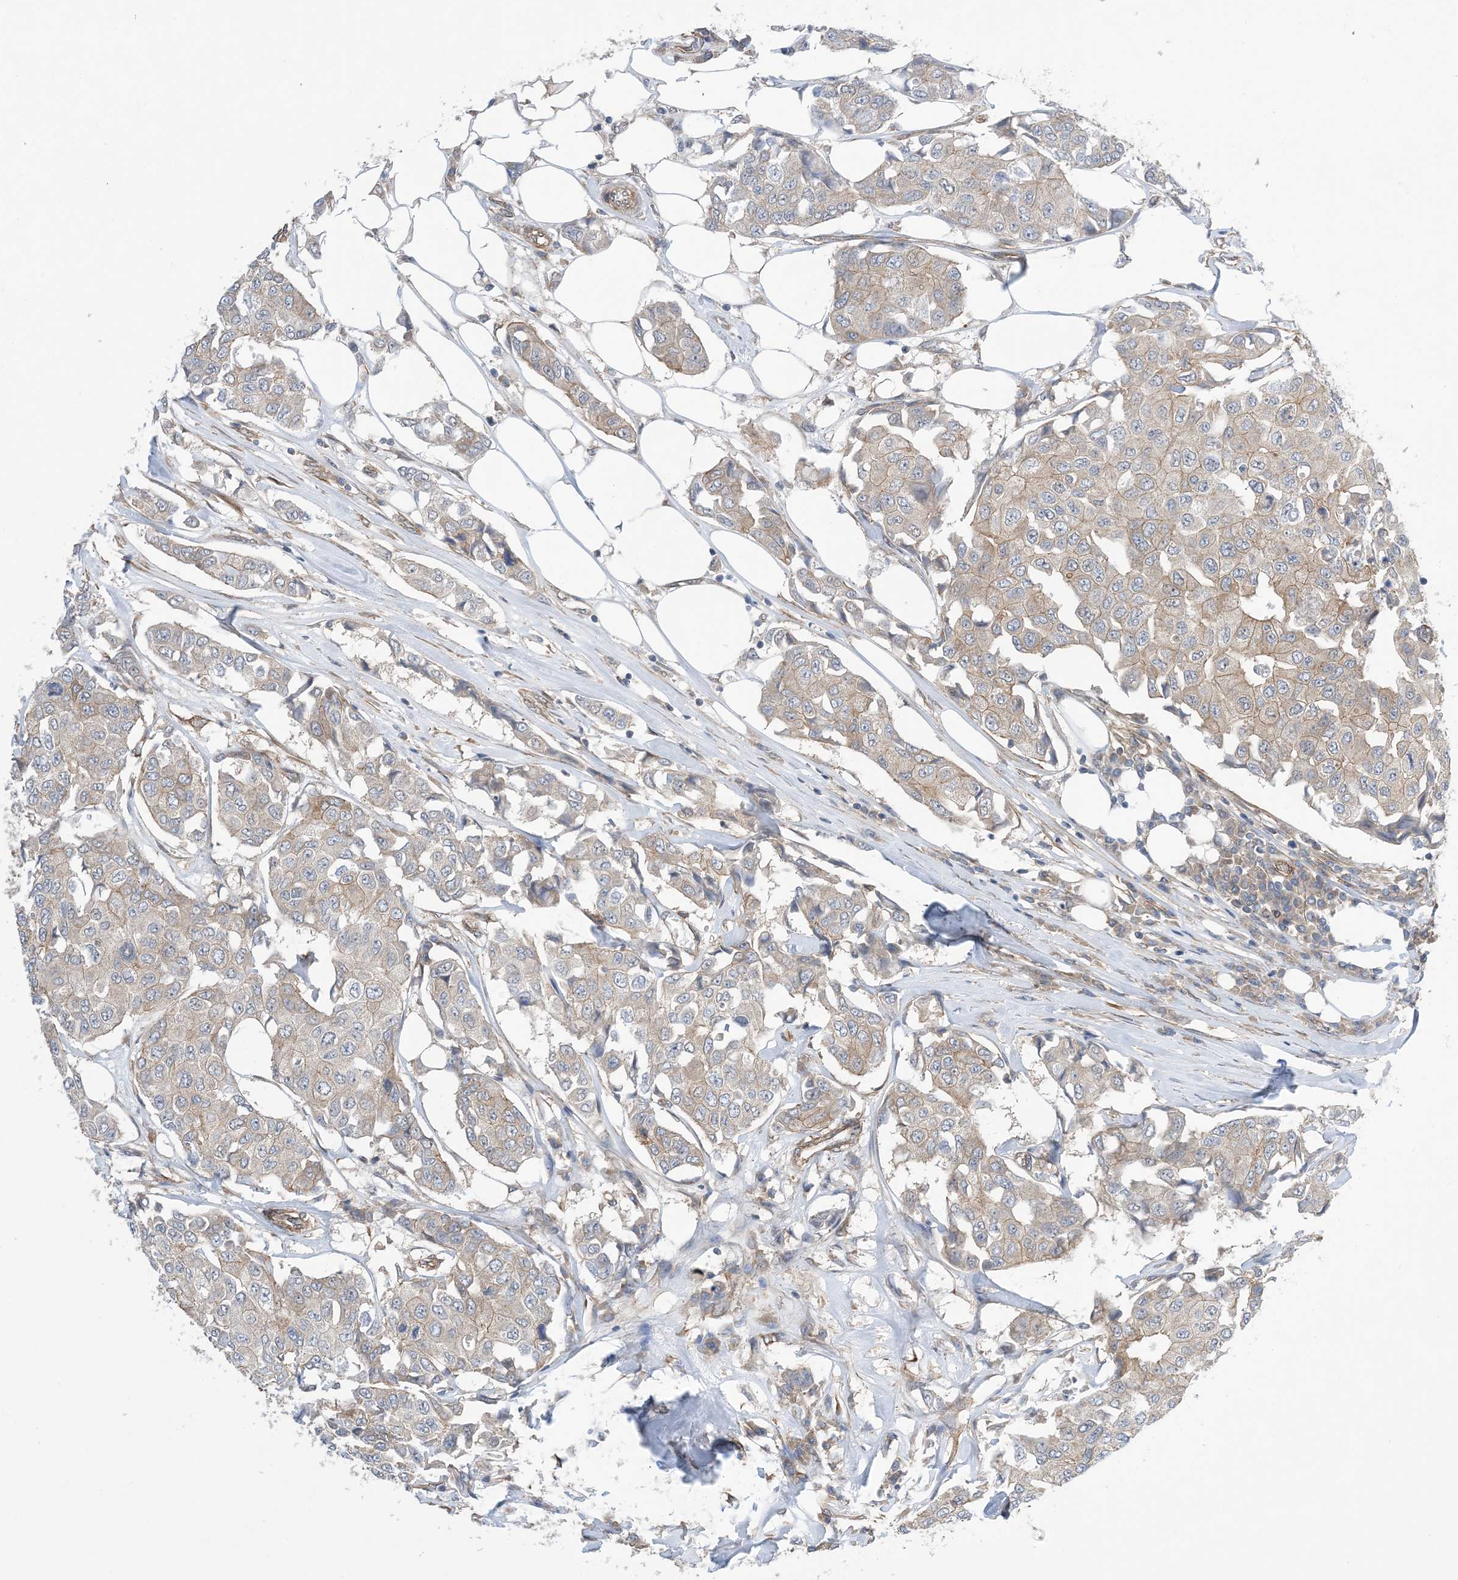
{"staining": {"intensity": "weak", "quantity": "25%-75%", "location": "cytoplasmic/membranous"}, "tissue": "breast cancer", "cell_type": "Tumor cells", "image_type": "cancer", "snomed": [{"axis": "morphology", "description": "Duct carcinoma"}, {"axis": "topography", "description": "Breast"}], "caption": "Protein staining of breast cancer tissue reveals weak cytoplasmic/membranous expression in about 25%-75% of tumor cells.", "gene": "EHBP1", "patient": {"sex": "female", "age": 80}}